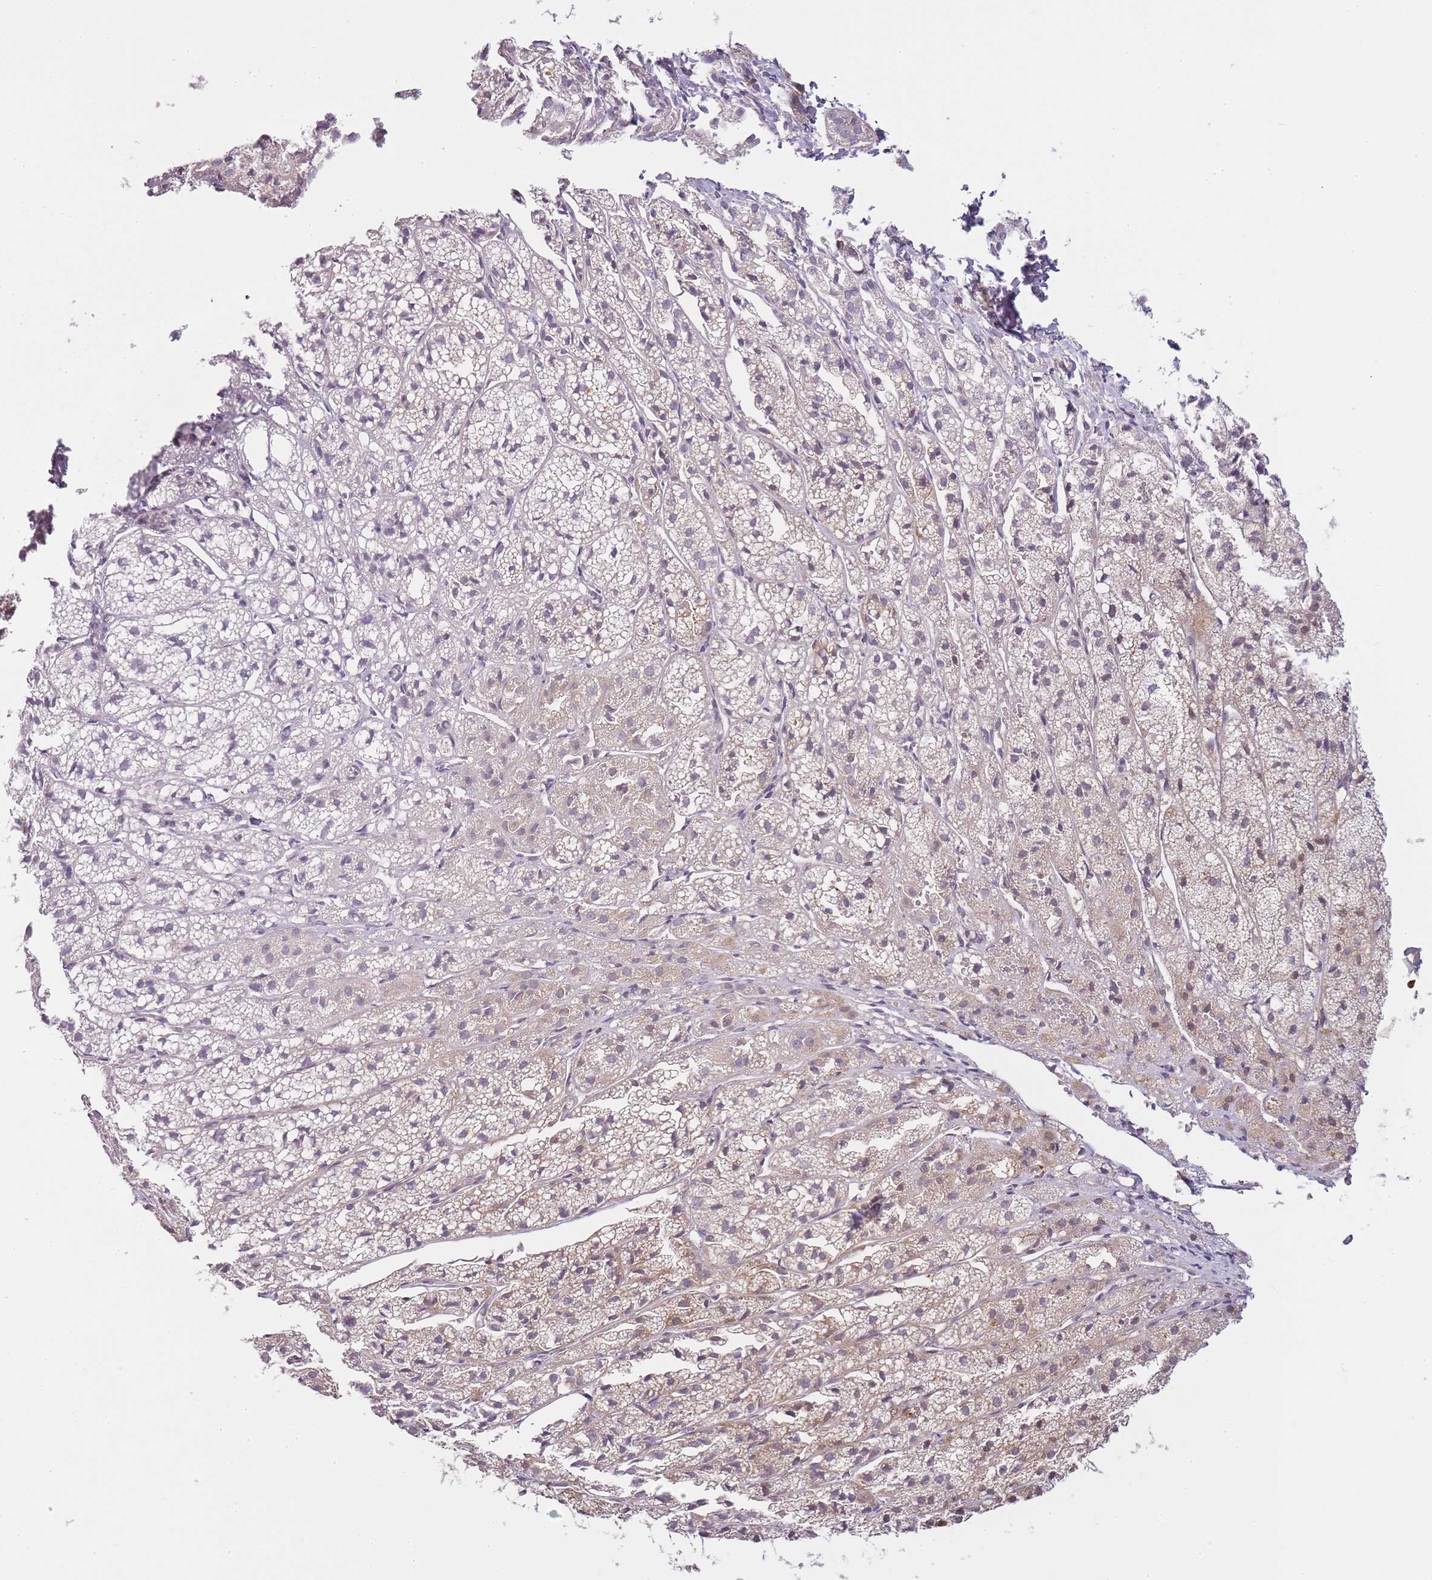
{"staining": {"intensity": "moderate", "quantity": "25%-75%", "location": "nuclear"}, "tissue": "adrenal gland", "cell_type": "Glandular cells", "image_type": "normal", "snomed": [{"axis": "morphology", "description": "Normal tissue, NOS"}, {"axis": "topography", "description": "Adrenal gland"}], "caption": "Immunohistochemical staining of benign adrenal gland shows medium levels of moderate nuclear staining in about 25%-75% of glandular cells. (Stains: DAB in brown, nuclei in blue, Microscopy: brightfield microscopy at high magnification).", "gene": "OGG1", "patient": {"sex": "female", "age": 44}}